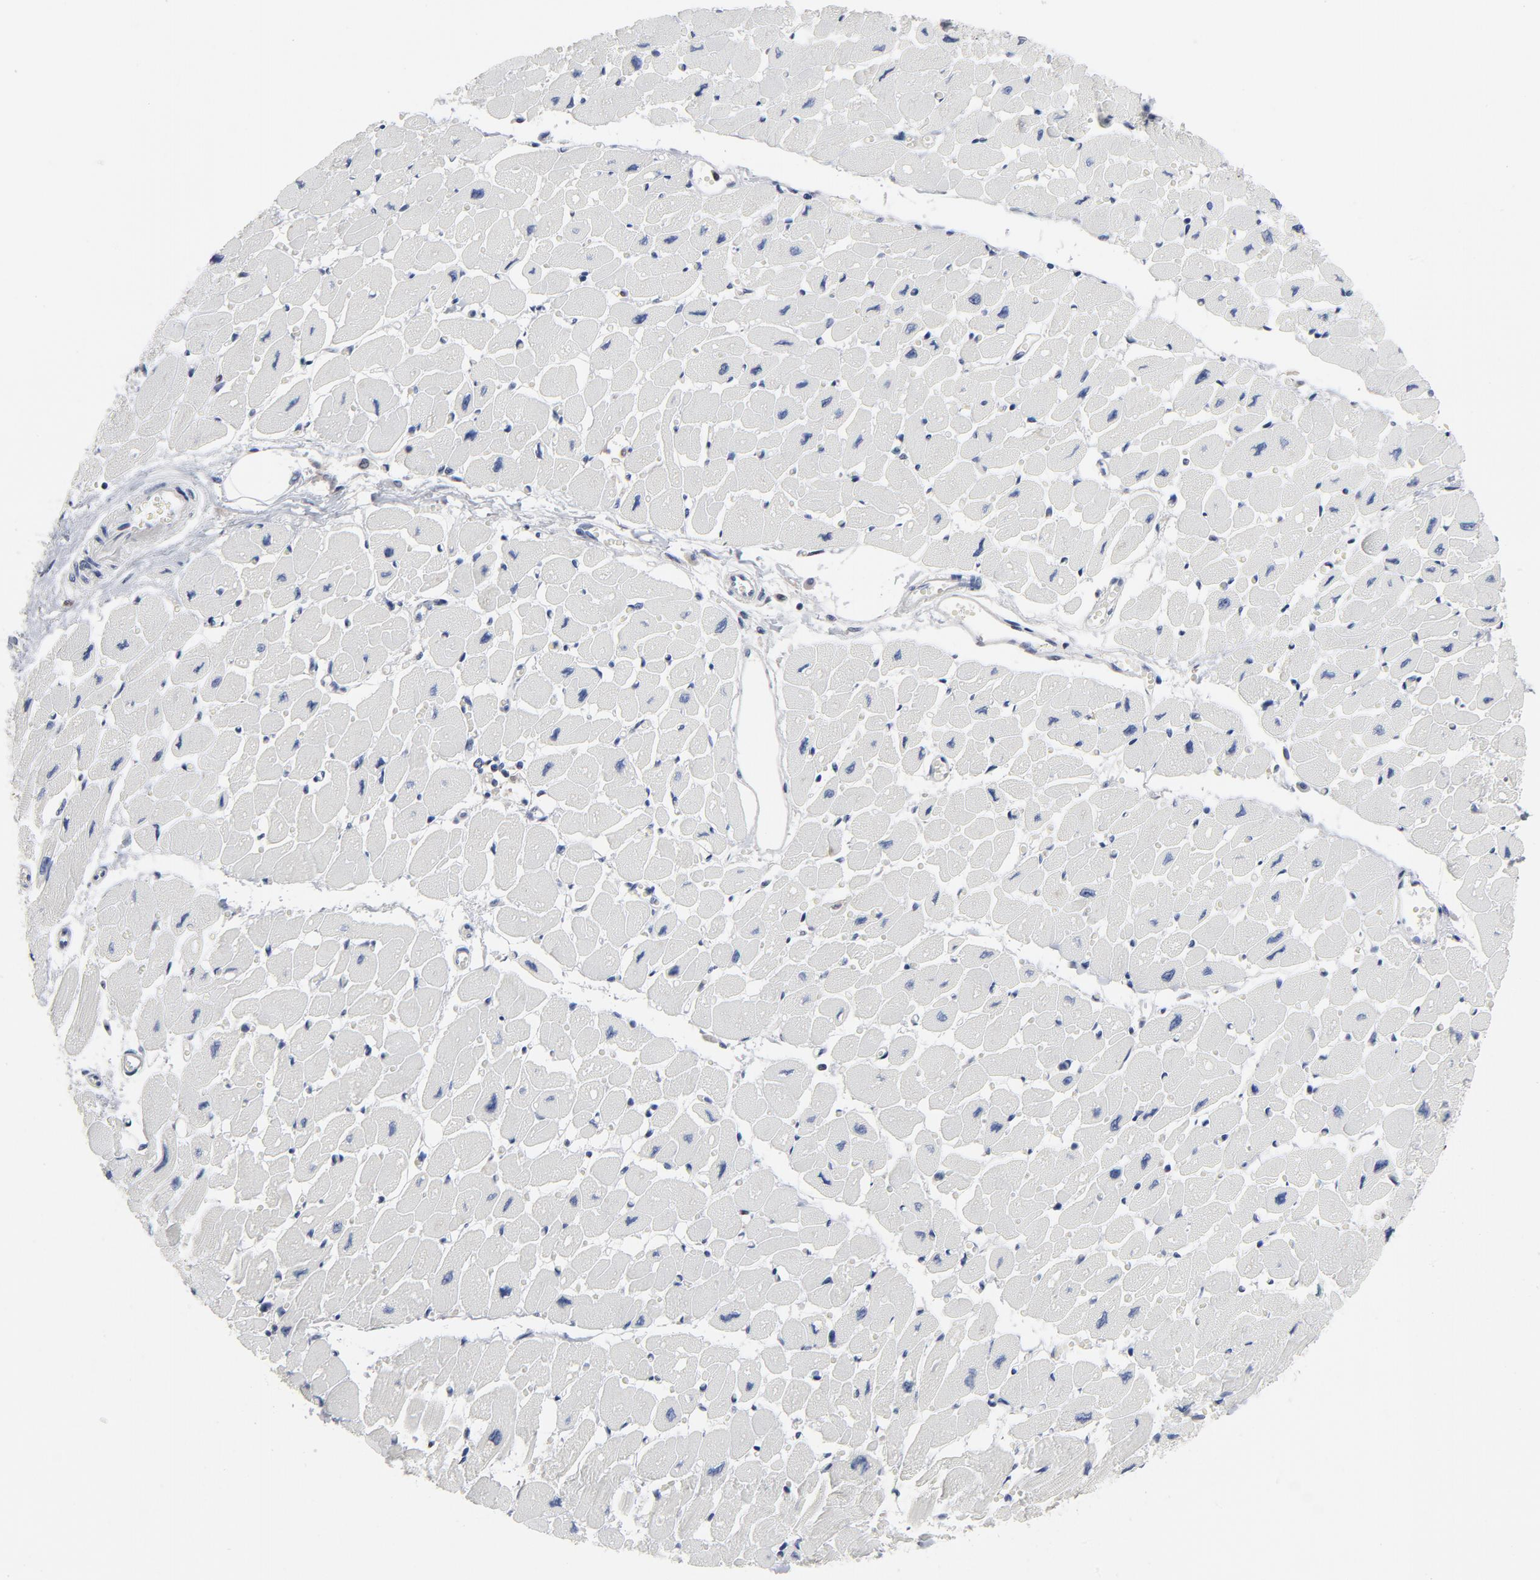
{"staining": {"intensity": "negative", "quantity": "none", "location": "none"}, "tissue": "heart muscle", "cell_type": "Cardiomyocytes", "image_type": "normal", "snomed": [{"axis": "morphology", "description": "Normal tissue, NOS"}, {"axis": "topography", "description": "Heart"}], "caption": "The immunohistochemistry (IHC) photomicrograph has no significant positivity in cardiomyocytes of heart muscle.", "gene": "NFKB1", "patient": {"sex": "female", "age": 54}}